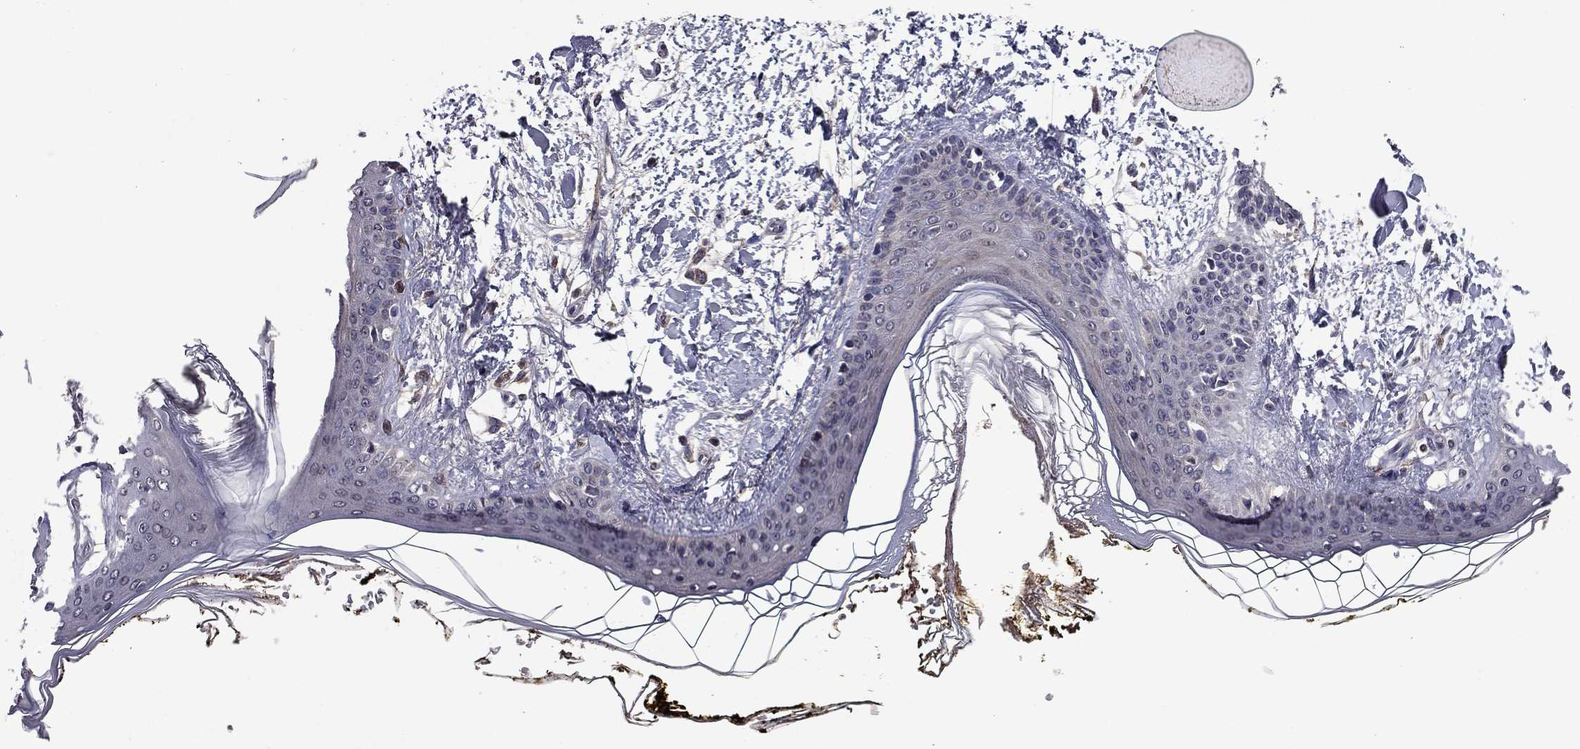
{"staining": {"intensity": "negative", "quantity": "none", "location": "none"}, "tissue": "skin", "cell_type": "Fibroblasts", "image_type": "normal", "snomed": [{"axis": "morphology", "description": "Normal tissue, NOS"}, {"axis": "topography", "description": "Skin"}], "caption": "An IHC micrograph of unremarkable skin is shown. There is no staining in fibroblasts of skin. (DAB (3,3'-diaminobenzidine) immunohistochemistry visualized using brightfield microscopy, high magnification).", "gene": "PROS1", "patient": {"sex": "female", "age": 34}}